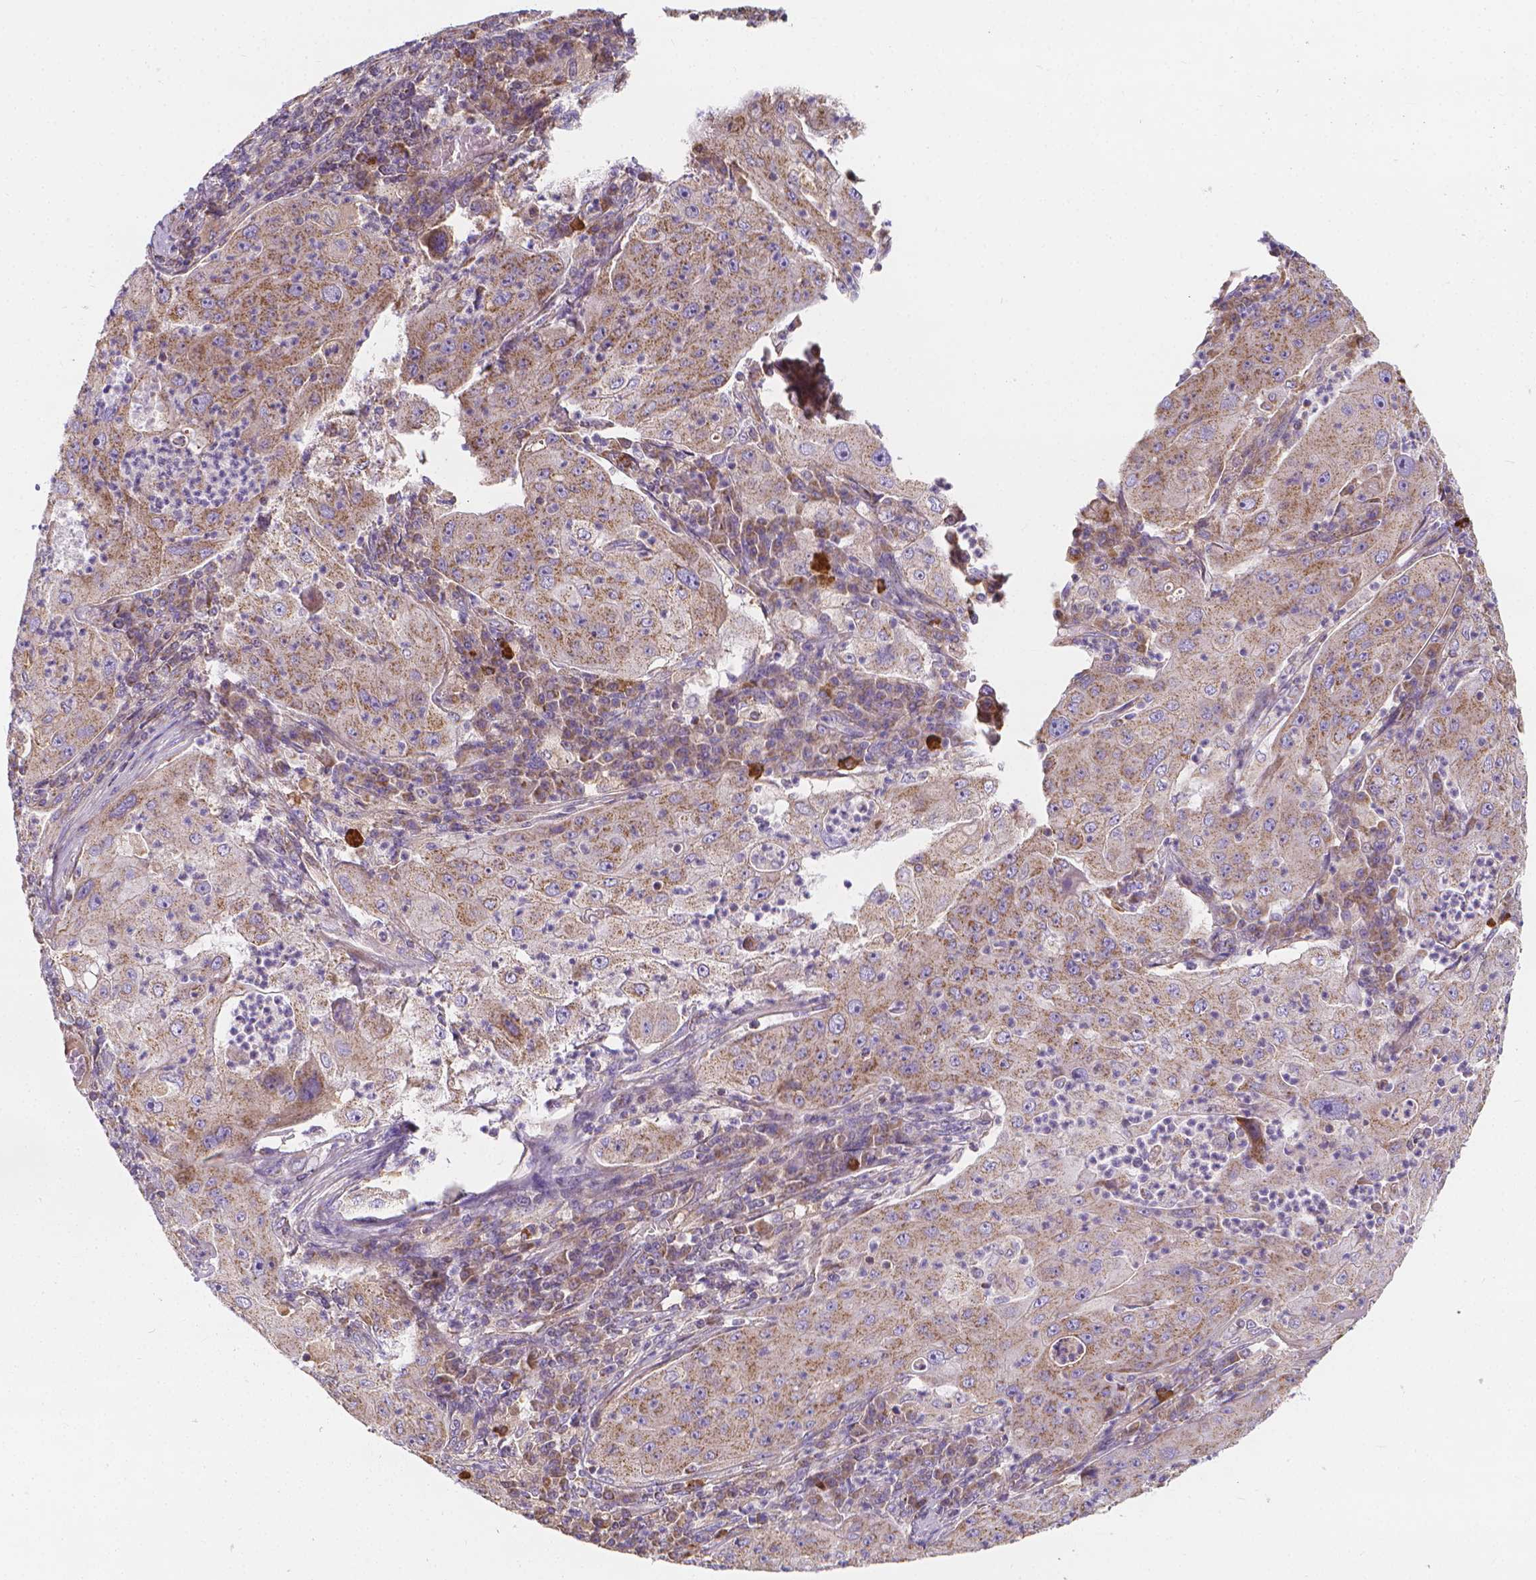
{"staining": {"intensity": "moderate", "quantity": ">75%", "location": "cytoplasmic/membranous"}, "tissue": "lung cancer", "cell_type": "Tumor cells", "image_type": "cancer", "snomed": [{"axis": "morphology", "description": "Squamous cell carcinoma, NOS"}, {"axis": "topography", "description": "Lung"}], "caption": "Lung cancer (squamous cell carcinoma) tissue shows moderate cytoplasmic/membranous staining in approximately >75% of tumor cells (brown staining indicates protein expression, while blue staining denotes nuclei).", "gene": "SNCAIP", "patient": {"sex": "female", "age": 59}}